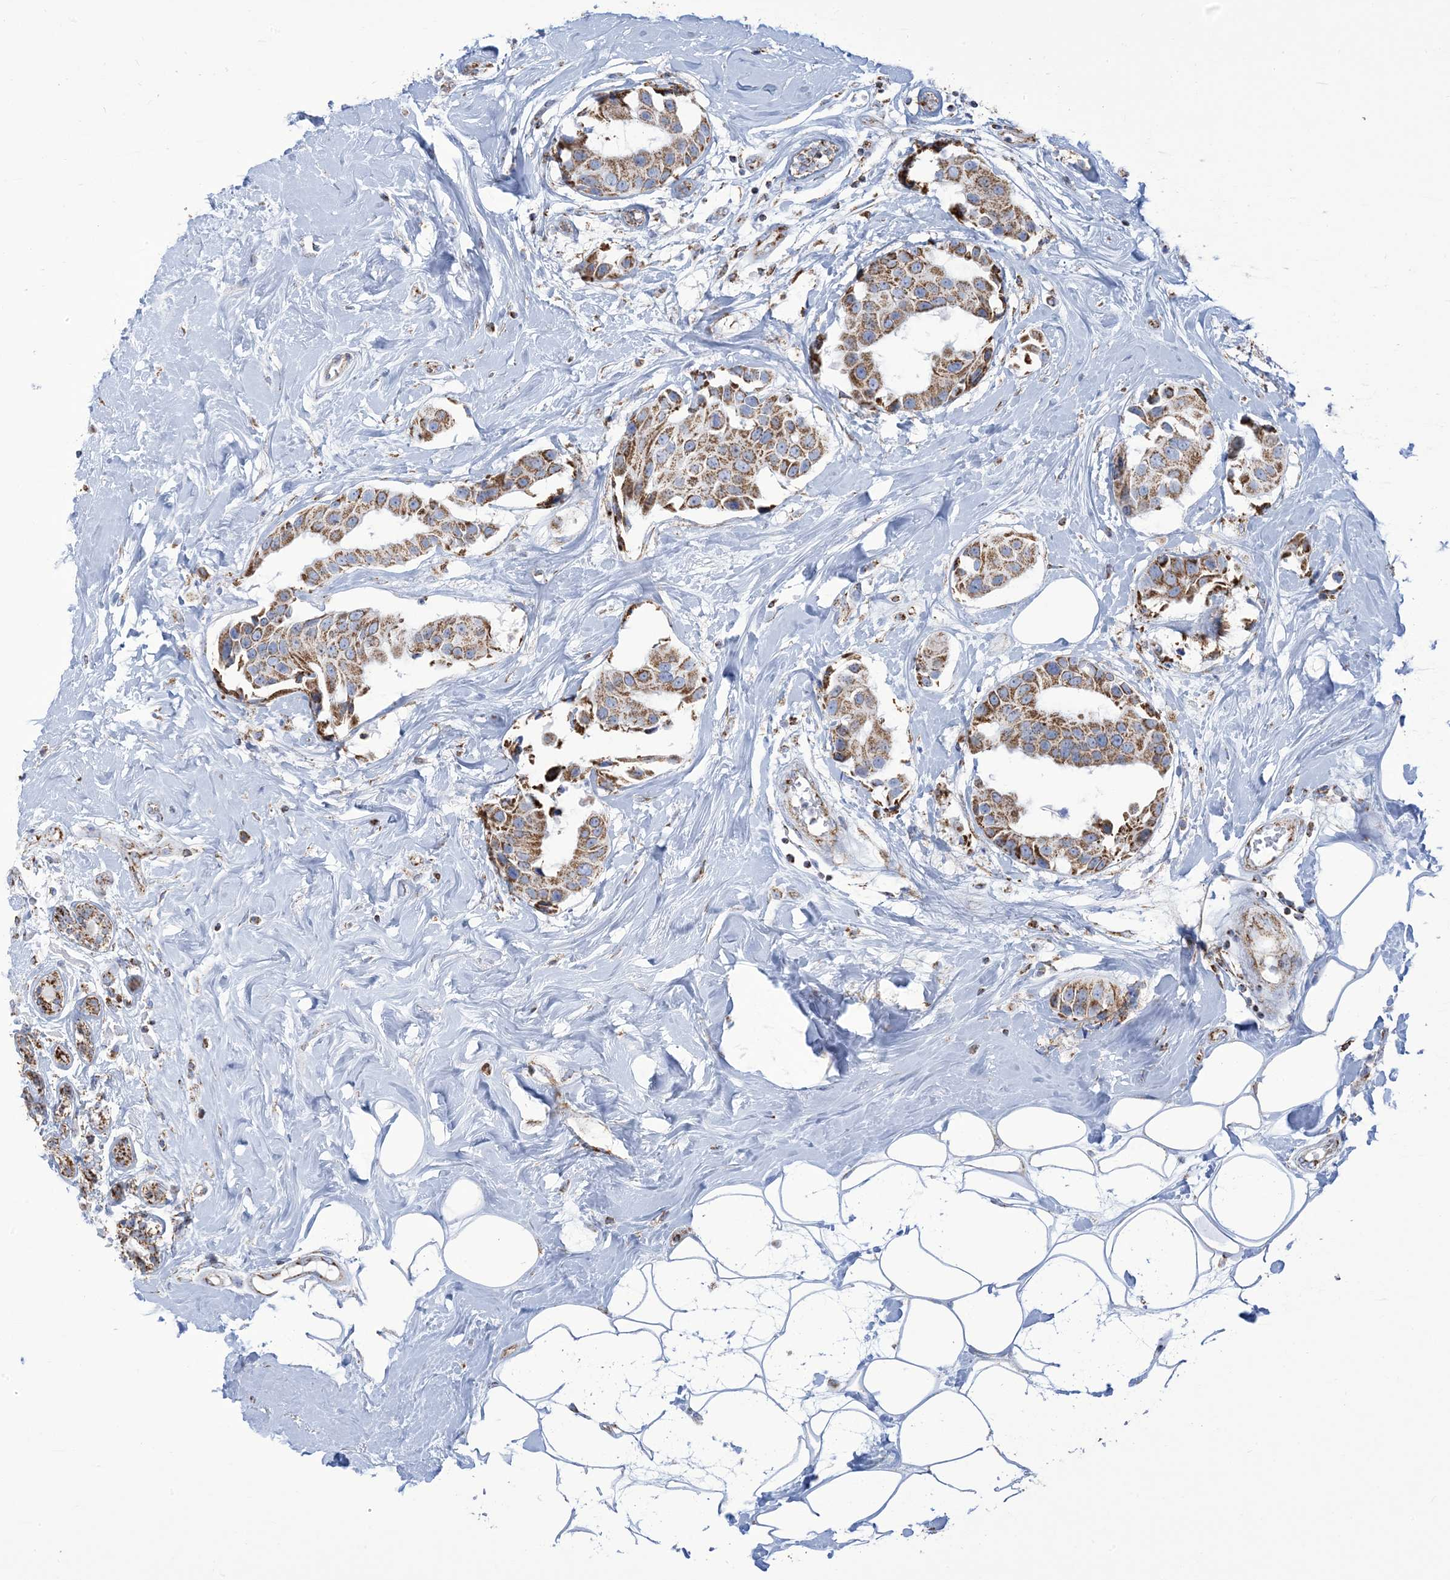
{"staining": {"intensity": "moderate", "quantity": ">75%", "location": "cytoplasmic/membranous"}, "tissue": "breast cancer", "cell_type": "Tumor cells", "image_type": "cancer", "snomed": [{"axis": "morphology", "description": "Normal tissue, NOS"}, {"axis": "morphology", "description": "Duct carcinoma"}, {"axis": "topography", "description": "Breast"}], "caption": "High-magnification brightfield microscopy of breast intraductal carcinoma stained with DAB (3,3'-diaminobenzidine) (brown) and counterstained with hematoxylin (blue). tumor cells exhibit moderate cytoplasmic/membranous staining is identified in approximately>75% of cells. Using DAB (brown) and hematoxylin (blue) stains, captured at high magnification using brightfield microscopy.", "gene": "SAMM50", "patient": {"sex": "female", "age": 39}}